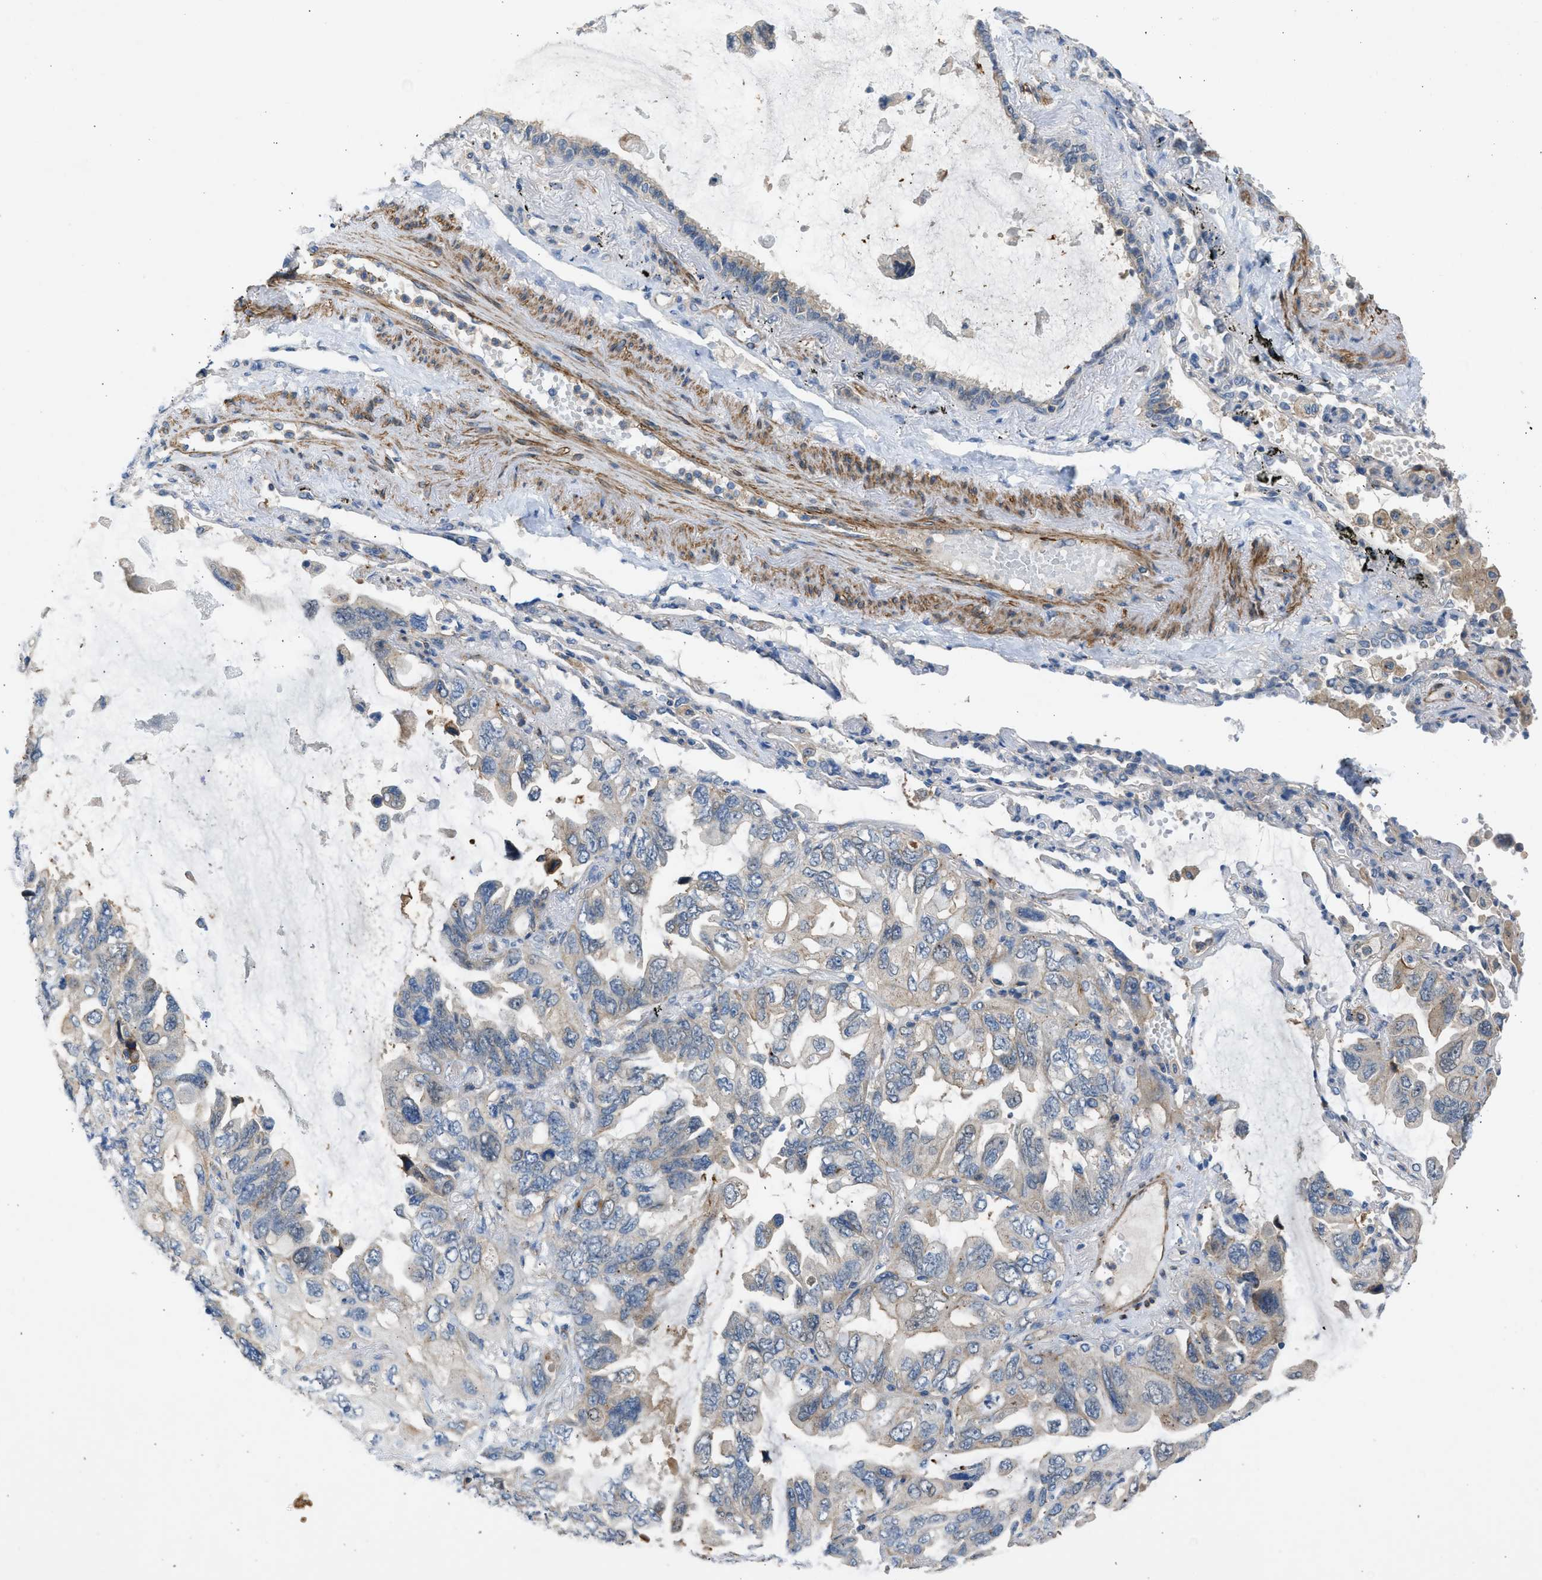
{"staining": {"intensity": "weak", "quantity": "<25%", "location": "cytoplasmic/membranous"}, "tissue": "lung cancer", "cell_type": "Tumor cells", "image_type": "cancer", "snomed": [{"axis": "morphology", "description": "Squamous cell carcinoma, NOS"}, {"axis": "topography", "description": "Lung"}], "caption": "An immunohistochemistry histopathology image of squamous cell carcinoma (lung) is shown. There is no staining in tumor cells of squamous cell carcinoma (lung). (DAB immunohistochemistry (IHC), high magnification).", "gene": "PCNX3", "patient": {"sex": "female", "age": 73}}